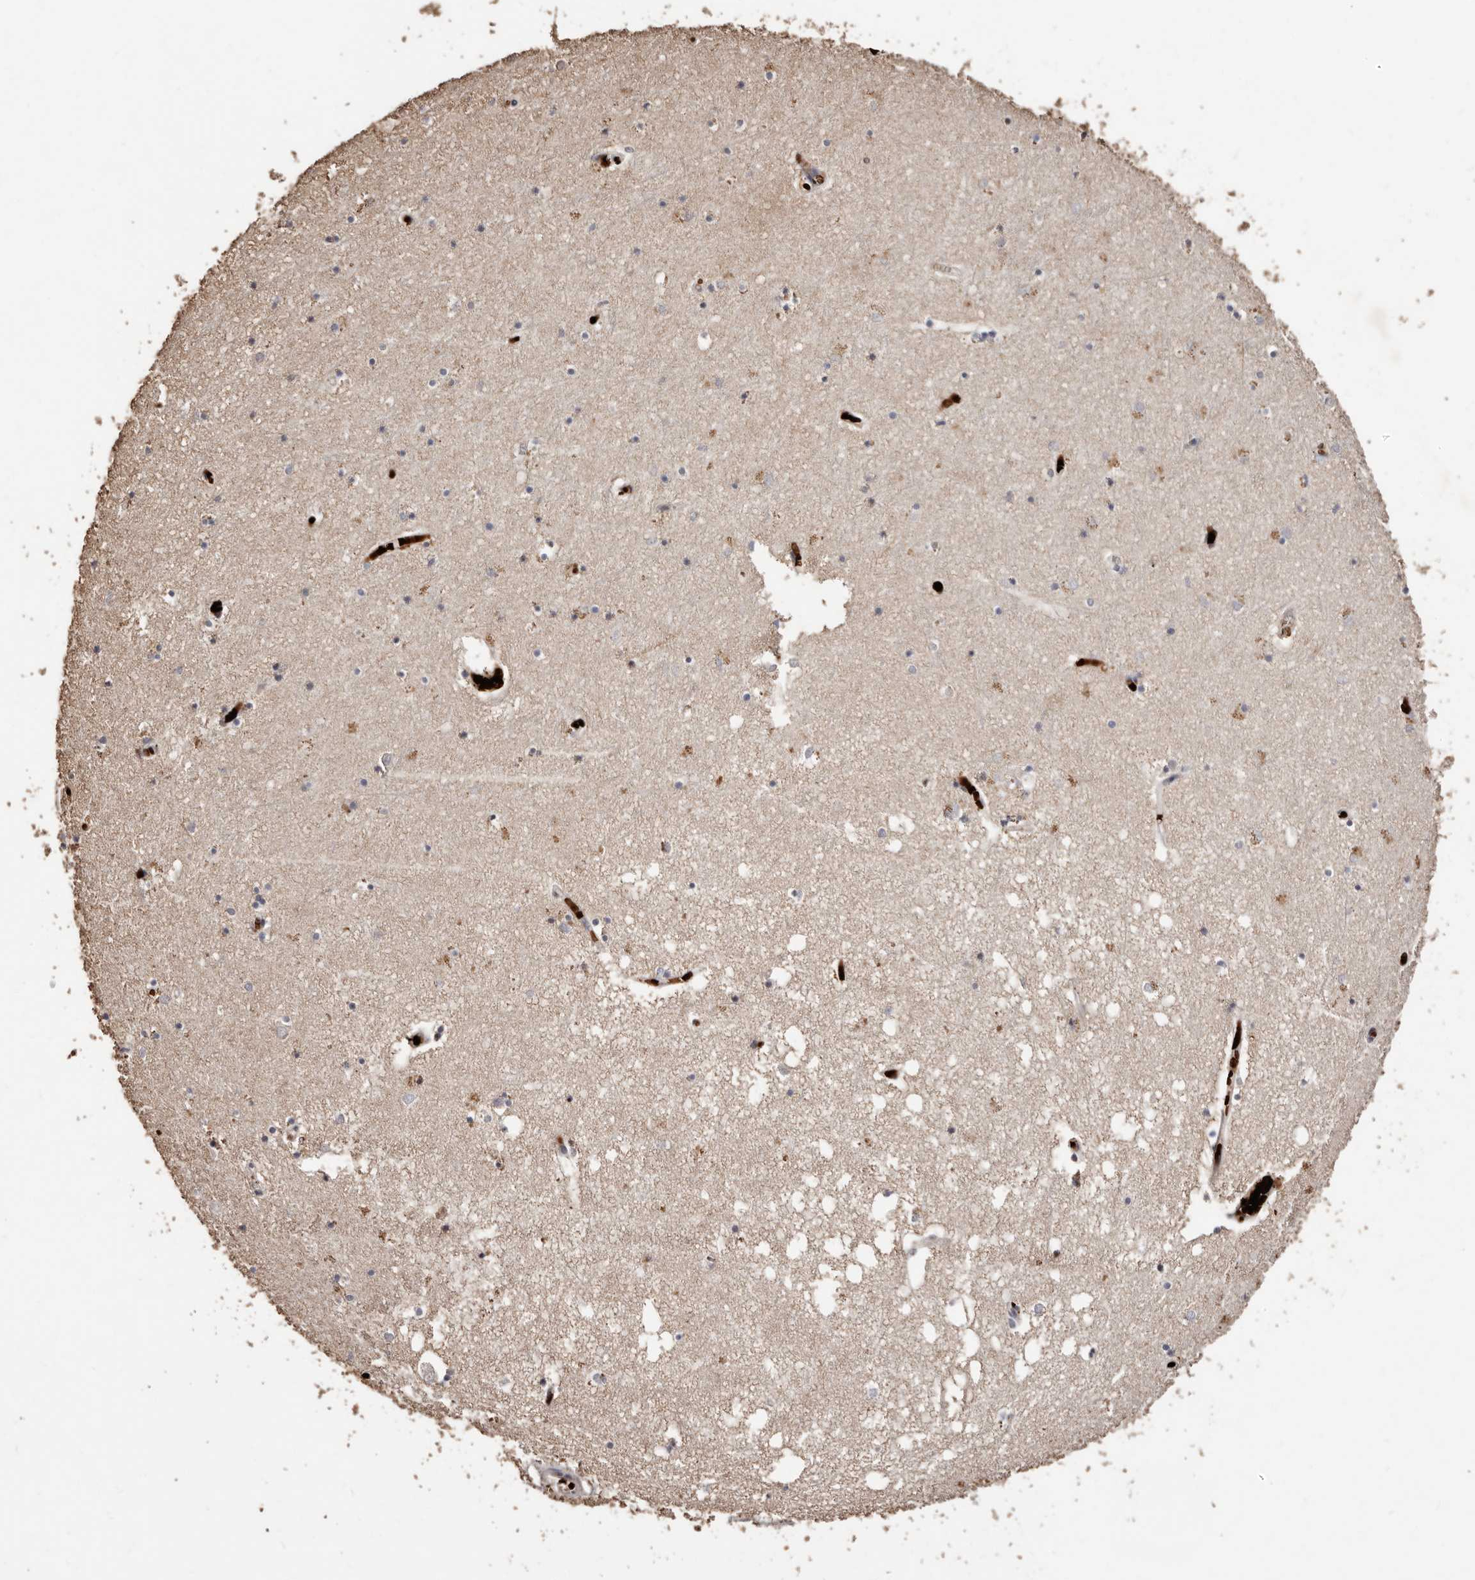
{"staining": {"intensity": "weak", "quantity": "<25%", "location": "cytoplasmic/membranous"}, "tissue": "hippocampus", "cell_type": "Glial cells", "image_type": "normal", "snomed": [{"axis": "morphology", "description": "Normal tissue, NOS"}, {"axis": "topography", "description": "Hippocampus"}], "caption": "This image is of unremarkable hippocampus stained with immunohistochemistry (IHC) to label a protein in brown with the nuclei are counter-stained blue. There is no positivity in glial cells.", "gene": "GRAMD2A", "patient": {"sex": "male", "age": 70}}